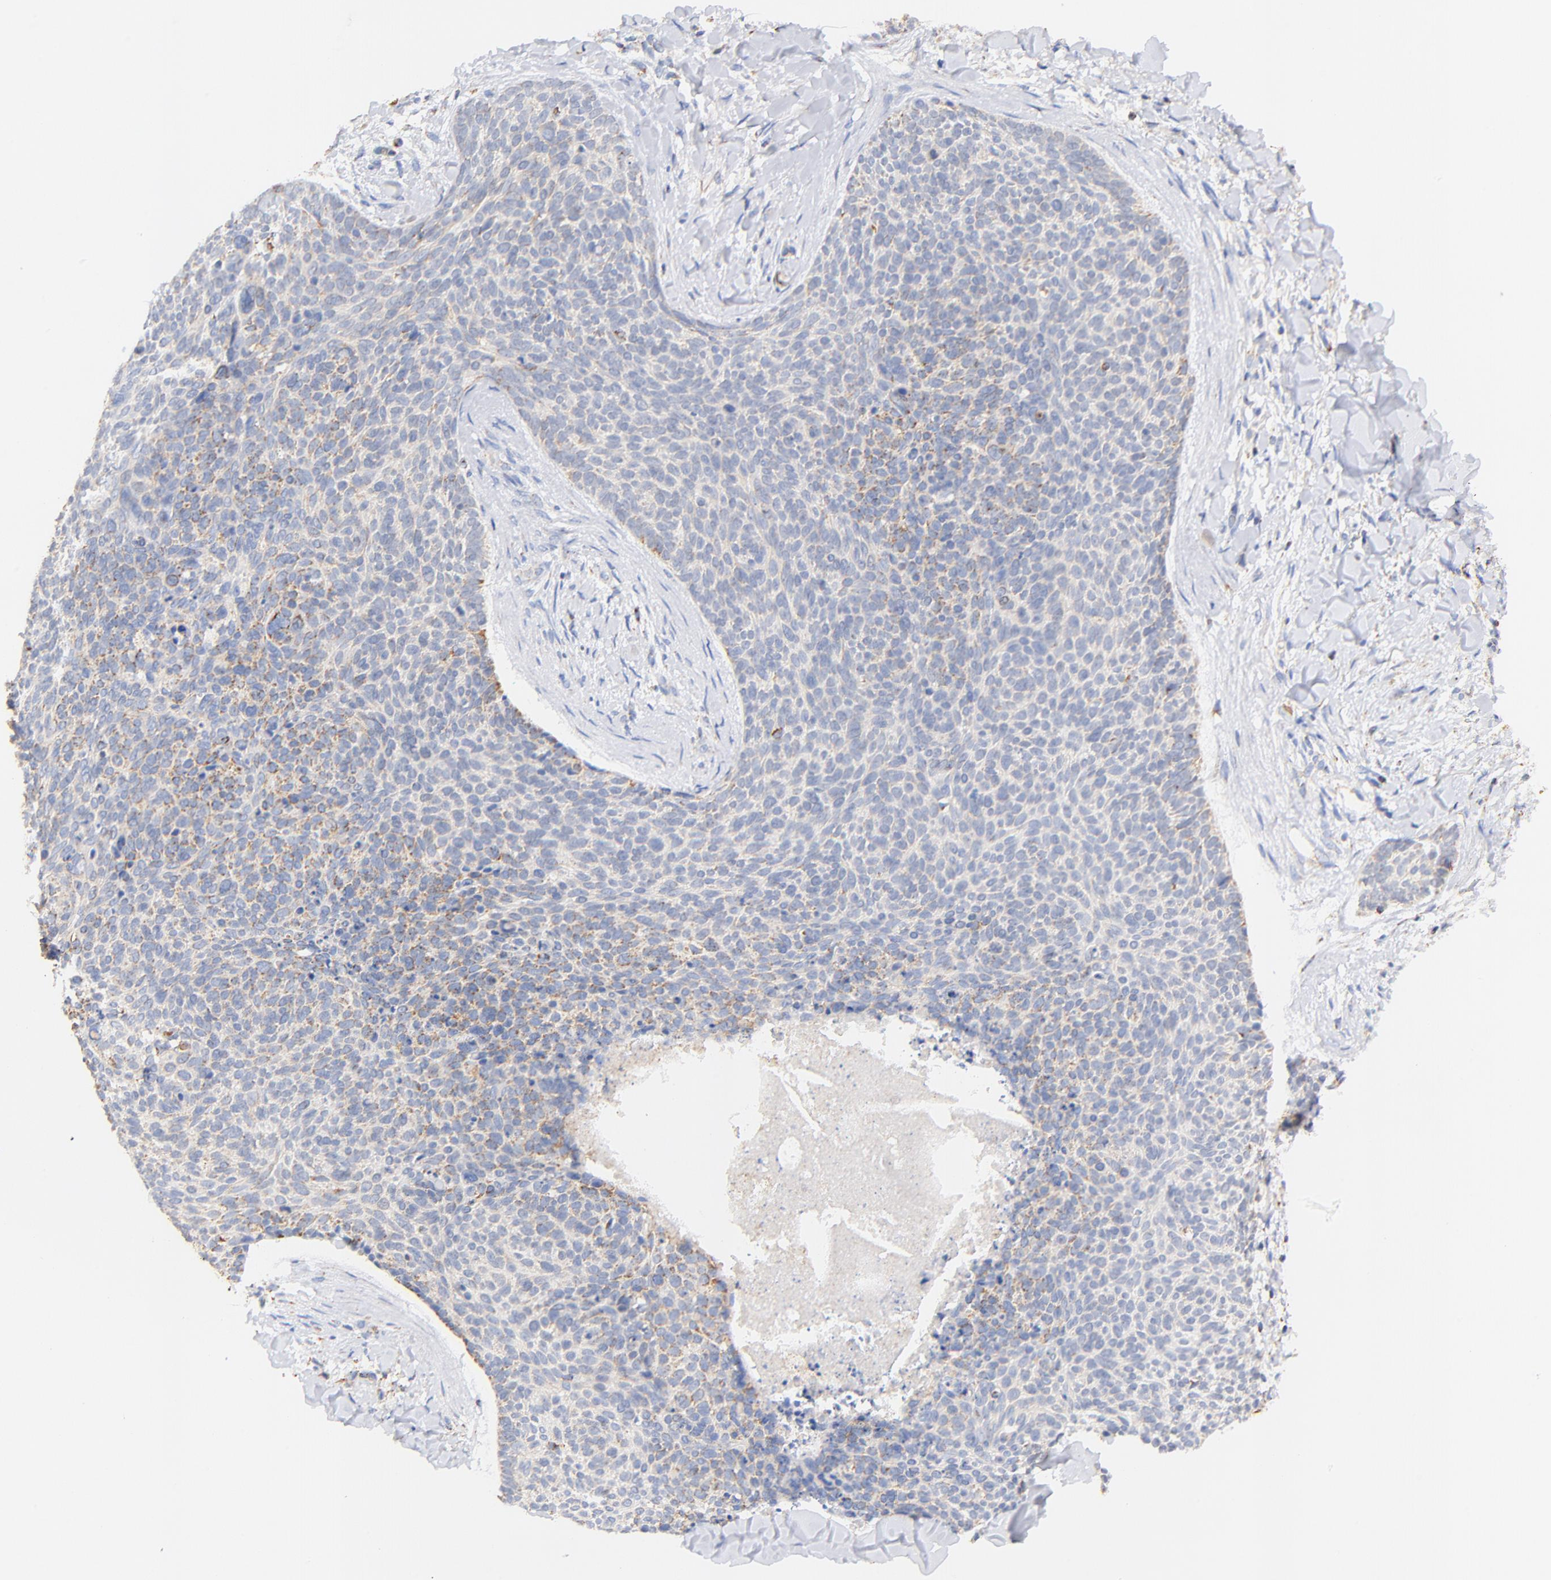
{"staining": {"intensity": "weak", "quantity": "<25%", "location": "cytoplasmic/membranous"}, "tissue": "skin cancer", "cell_type": "Tumor cells", "image_type": "cancer", "snomed": [{"axis": "morphology", "description": "Normal tissue, NOS"}, {"axis": "morphology", "description": "Basal cell carcinoma"}, {"axis": "topography", "description": "Skin"}], "caption": "There is no significant staining in tumor cells of skin cancer (basal cell carcinoma).", "gene": "ATP5F1D", "patient": {"sex": "female", "age": 57}}